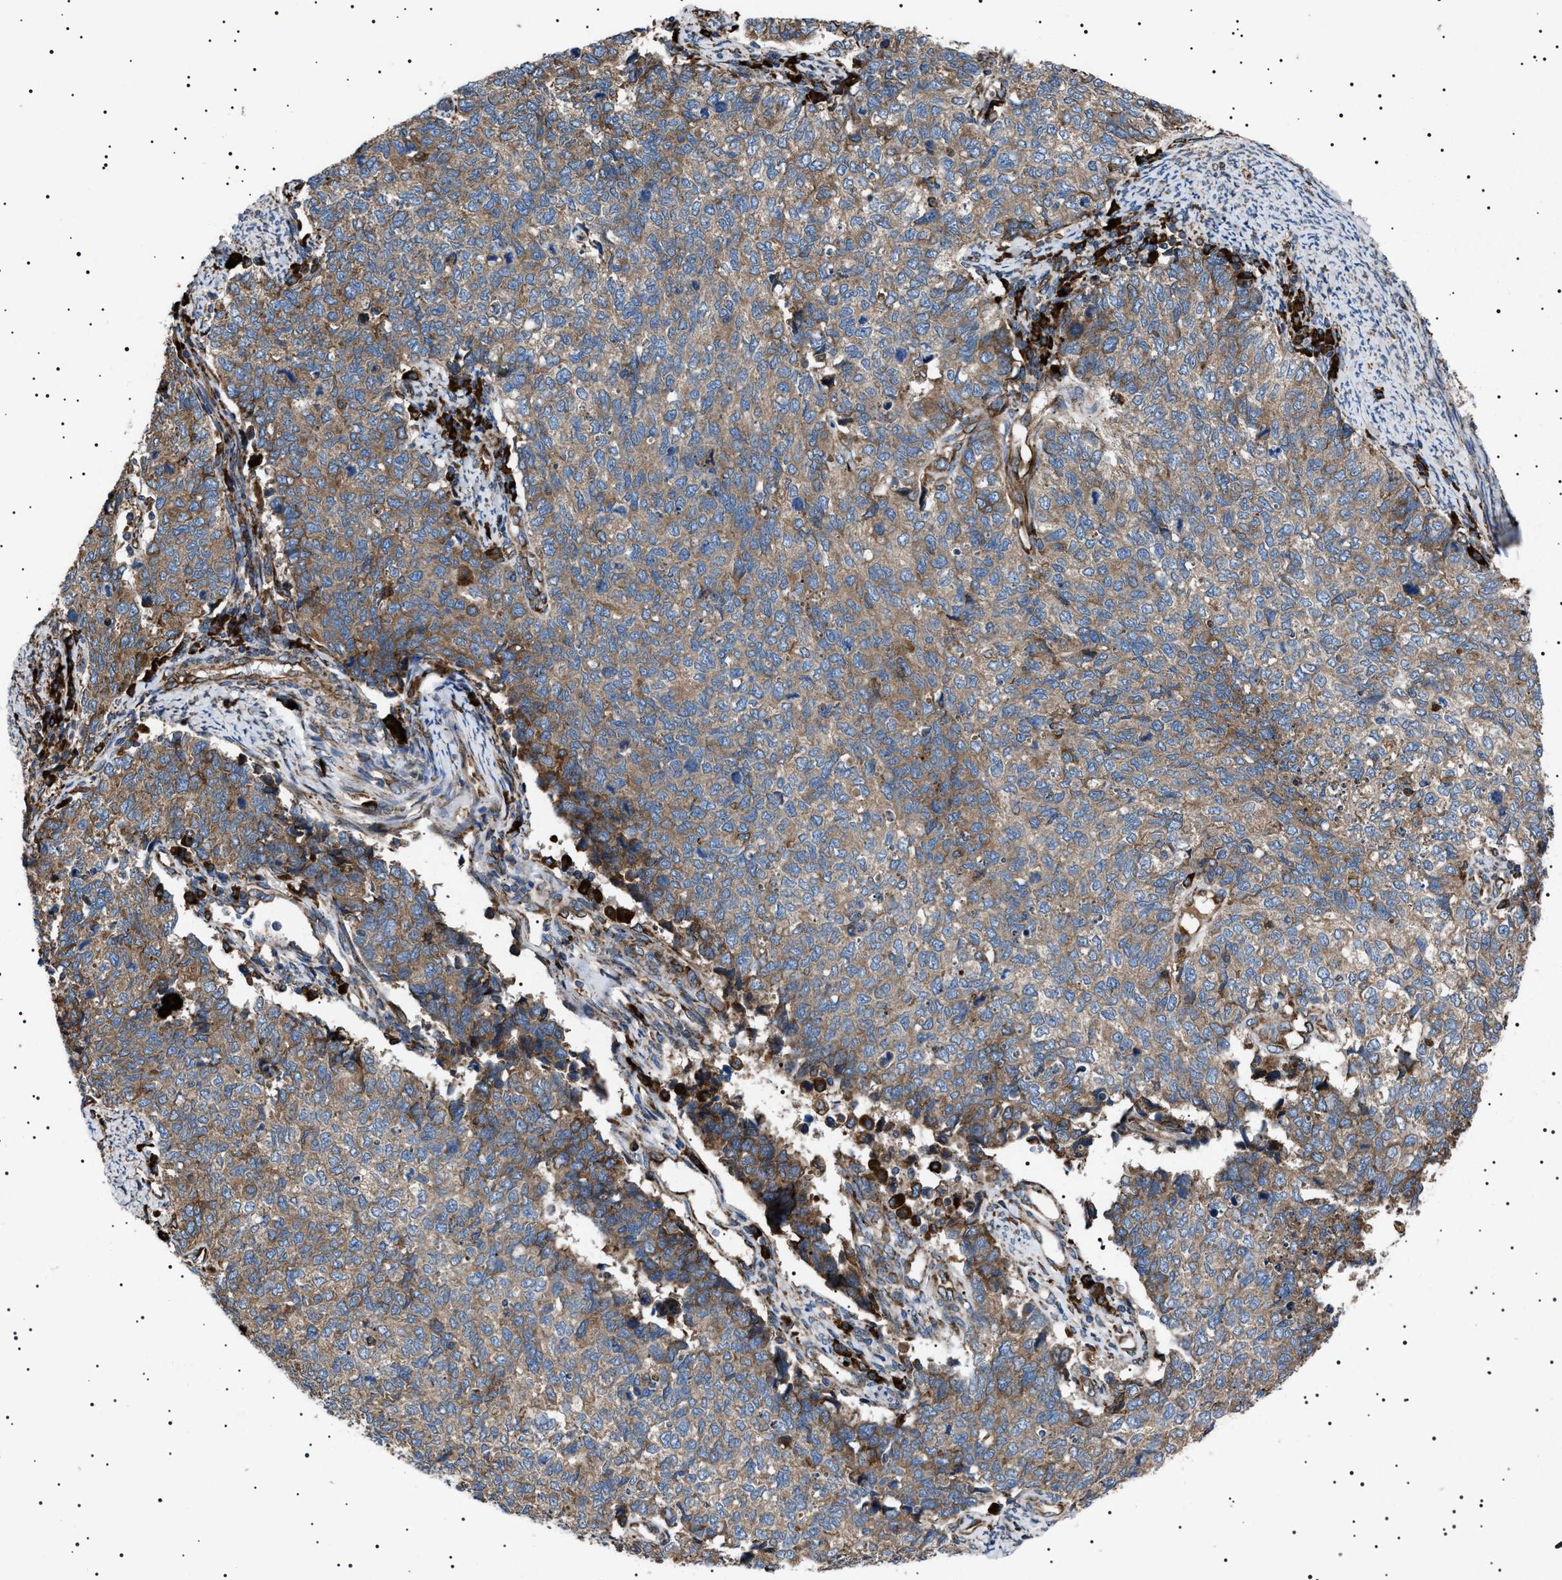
{"staining": {"intensity": "weak", "quantity": ">75%", "location": "cytoplasmic/membranous"}, "tissue": "cervical cancer", "cell_type": "Tumor cells", "image_type": "cancer", "snomed": [{"axis": "morphology", "description": "Squamous cell carcinoma, NOS"}, {"axis": "topography", "description": "Cervix"}], "caption": "An image of cervical squamous cell carcinoma stained for a protein reveals weak cytoplasmic/membranous brown staining in tumor cells.", "gene": "TOP1MT", "patient": {"sex": "female", "age": 63}}